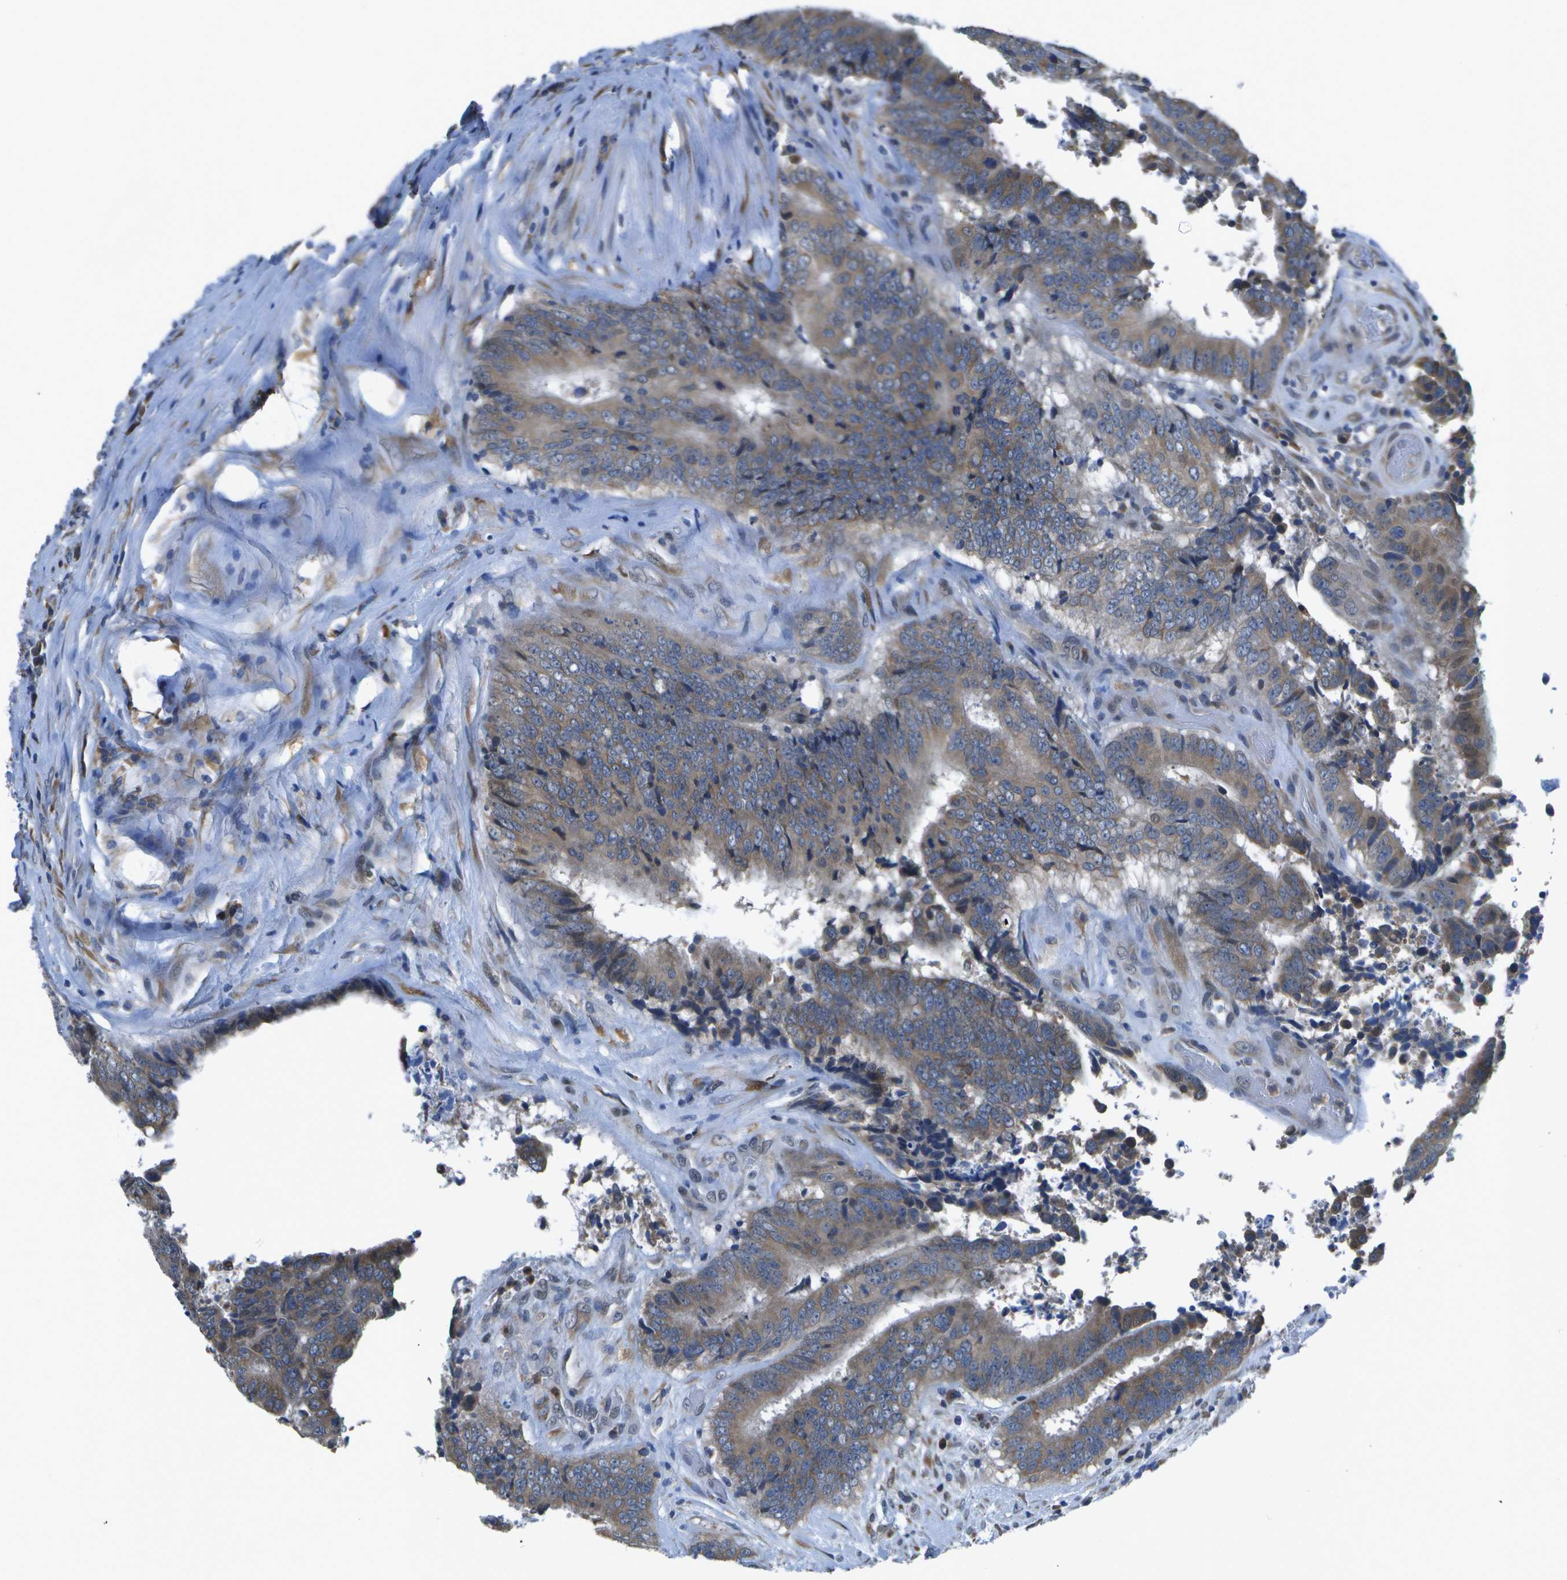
{"staining": {"intensity": "moderate", "quantity": ">75%", "location": "cytoplasmic/membranous"}, "tissue": "colorectal cancer", "cell_type": "Tumor cells", "image_type": "cancer", "snomed": [{"axis": "morphology", "description": "Adenocarcinoma, NOS"}, {"axis": "topography", "description": "Rectum"}], "caption": "A brown stain shows moderate cytoplasmic/membranous expression of a protein in adenocarcinoma (colorectal) tumor cells.", "gene": "DSE", "patient": {"sex": "male", "age": 72}}